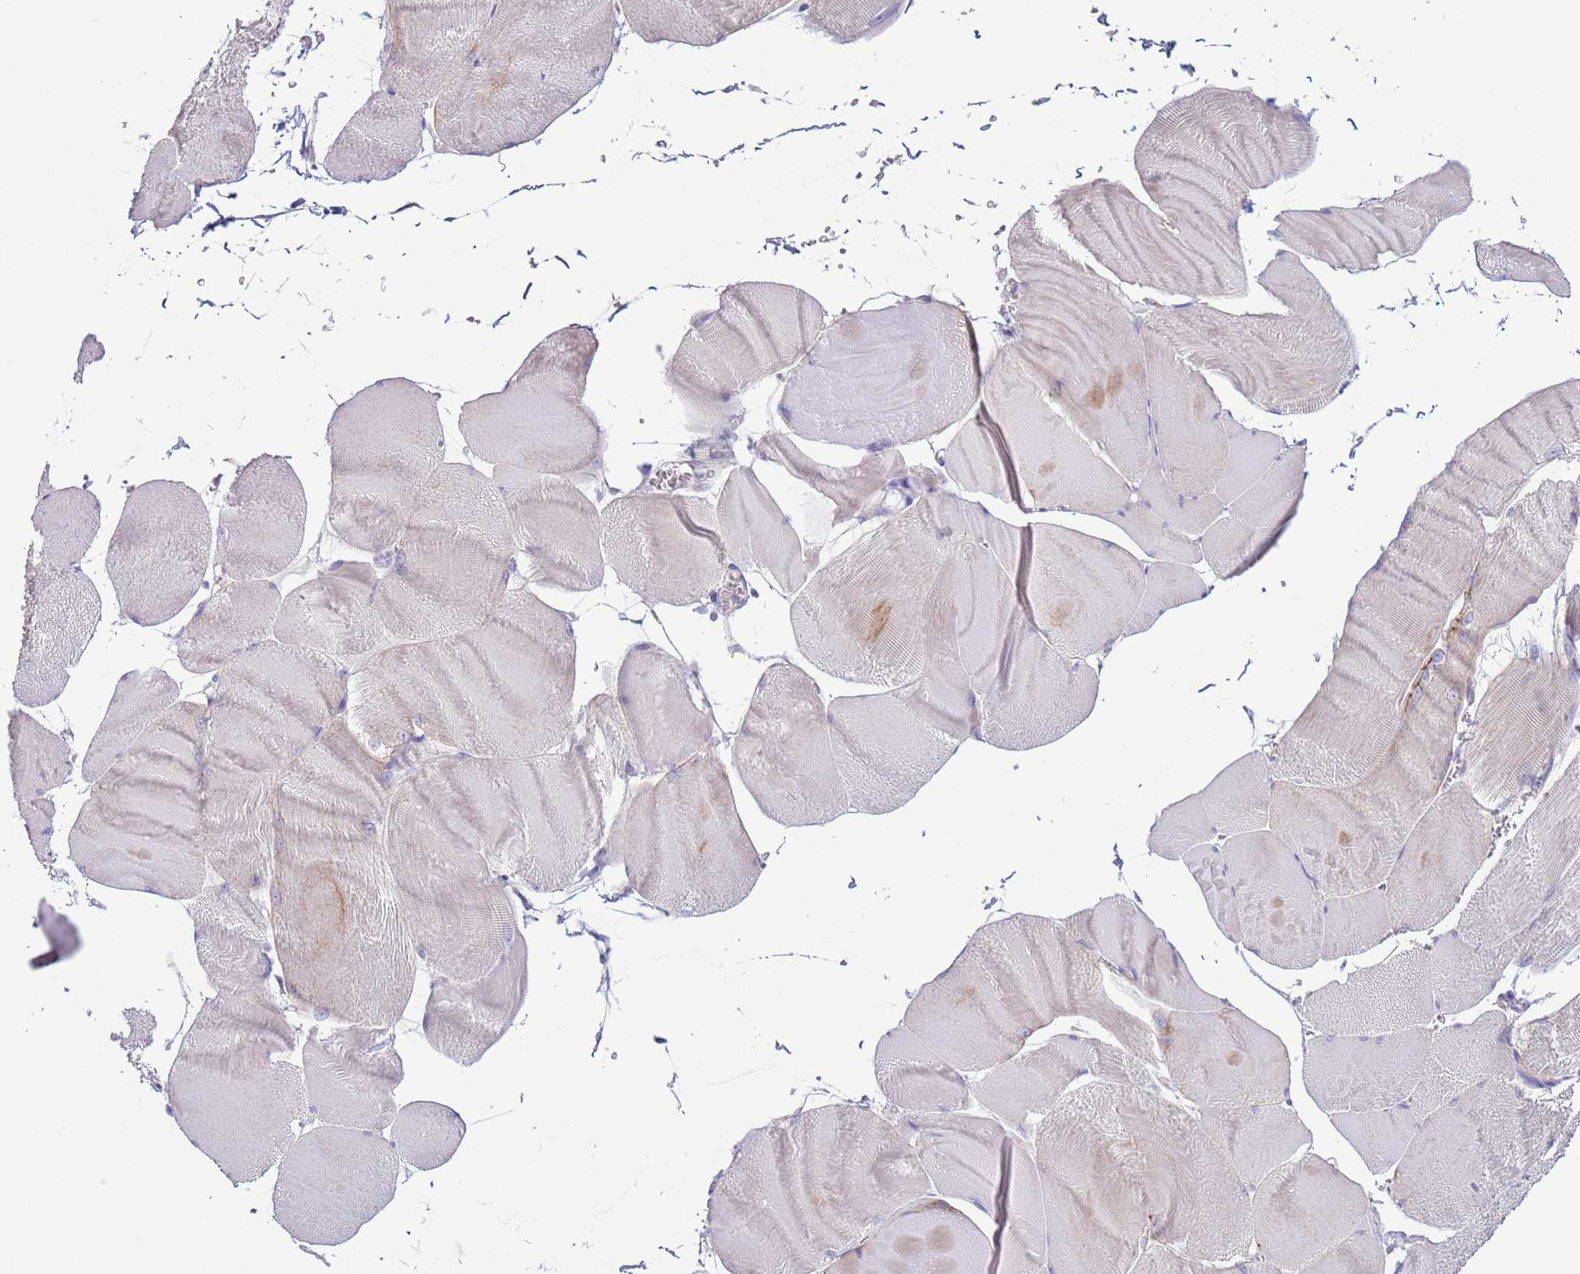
{"staining": {"intensity": "negative", "quantity": "none", "location": "none"}, "tissue": "skeletal muscle", "cell_type": "Myocytes", "image_type": "normal", "snomed": [{"axis": "morphology", "description": "Normal tissue, NOS"}, {"axis": "morphology", "description": "Basal cell carcinoma"}, {"axis": "topography", "description": "Skeletal muscle"}], "caption": "Immunohistochemistry histopathology image of normal skeletal muscle stained for a protein (brown), which exhibits no staining in myocytes.", "gene": "NPAP1", "patient": {"sex": "female", "age": 64}}